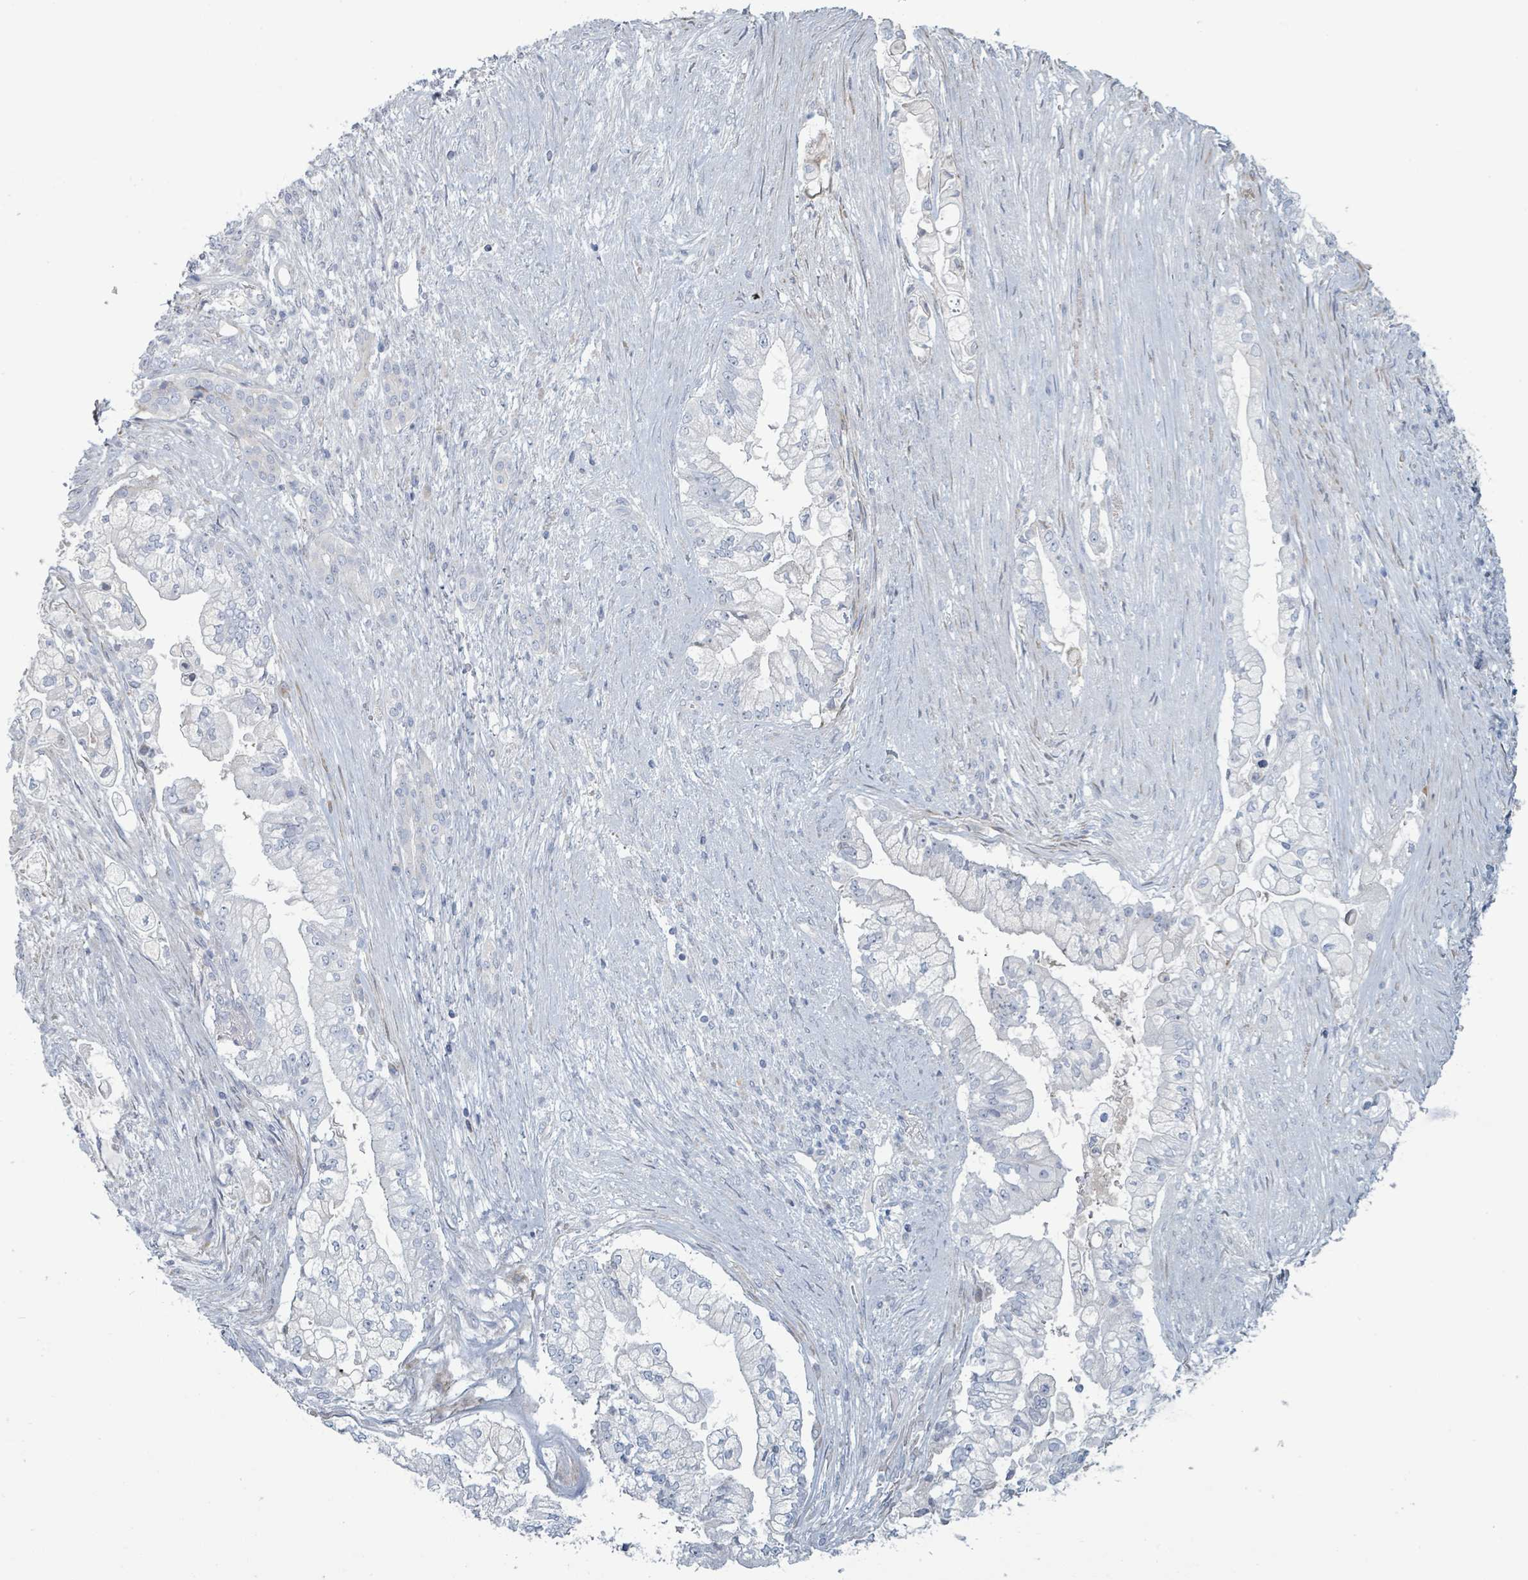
{"staining": {"intensity": "negative", "quantity": "none", "location": "none"}, "tissue": "pancreatic cancer", "cell_type": "Tumor cells", "image_type": "cancer", "snomed": [{"axis": "morphology", "description": "Adenocarcinoma, NOS"}, {"axis": "topography", "description": "Pancreas"}], "caption": "This is an immunohistochemistry (IHC) photomicrograph of human pancreatic cancer (adenocarcinoma). There is no staining in tumor cells.", "gene": "RAB33B", "patient": {"sex": "female", "age": 69}}